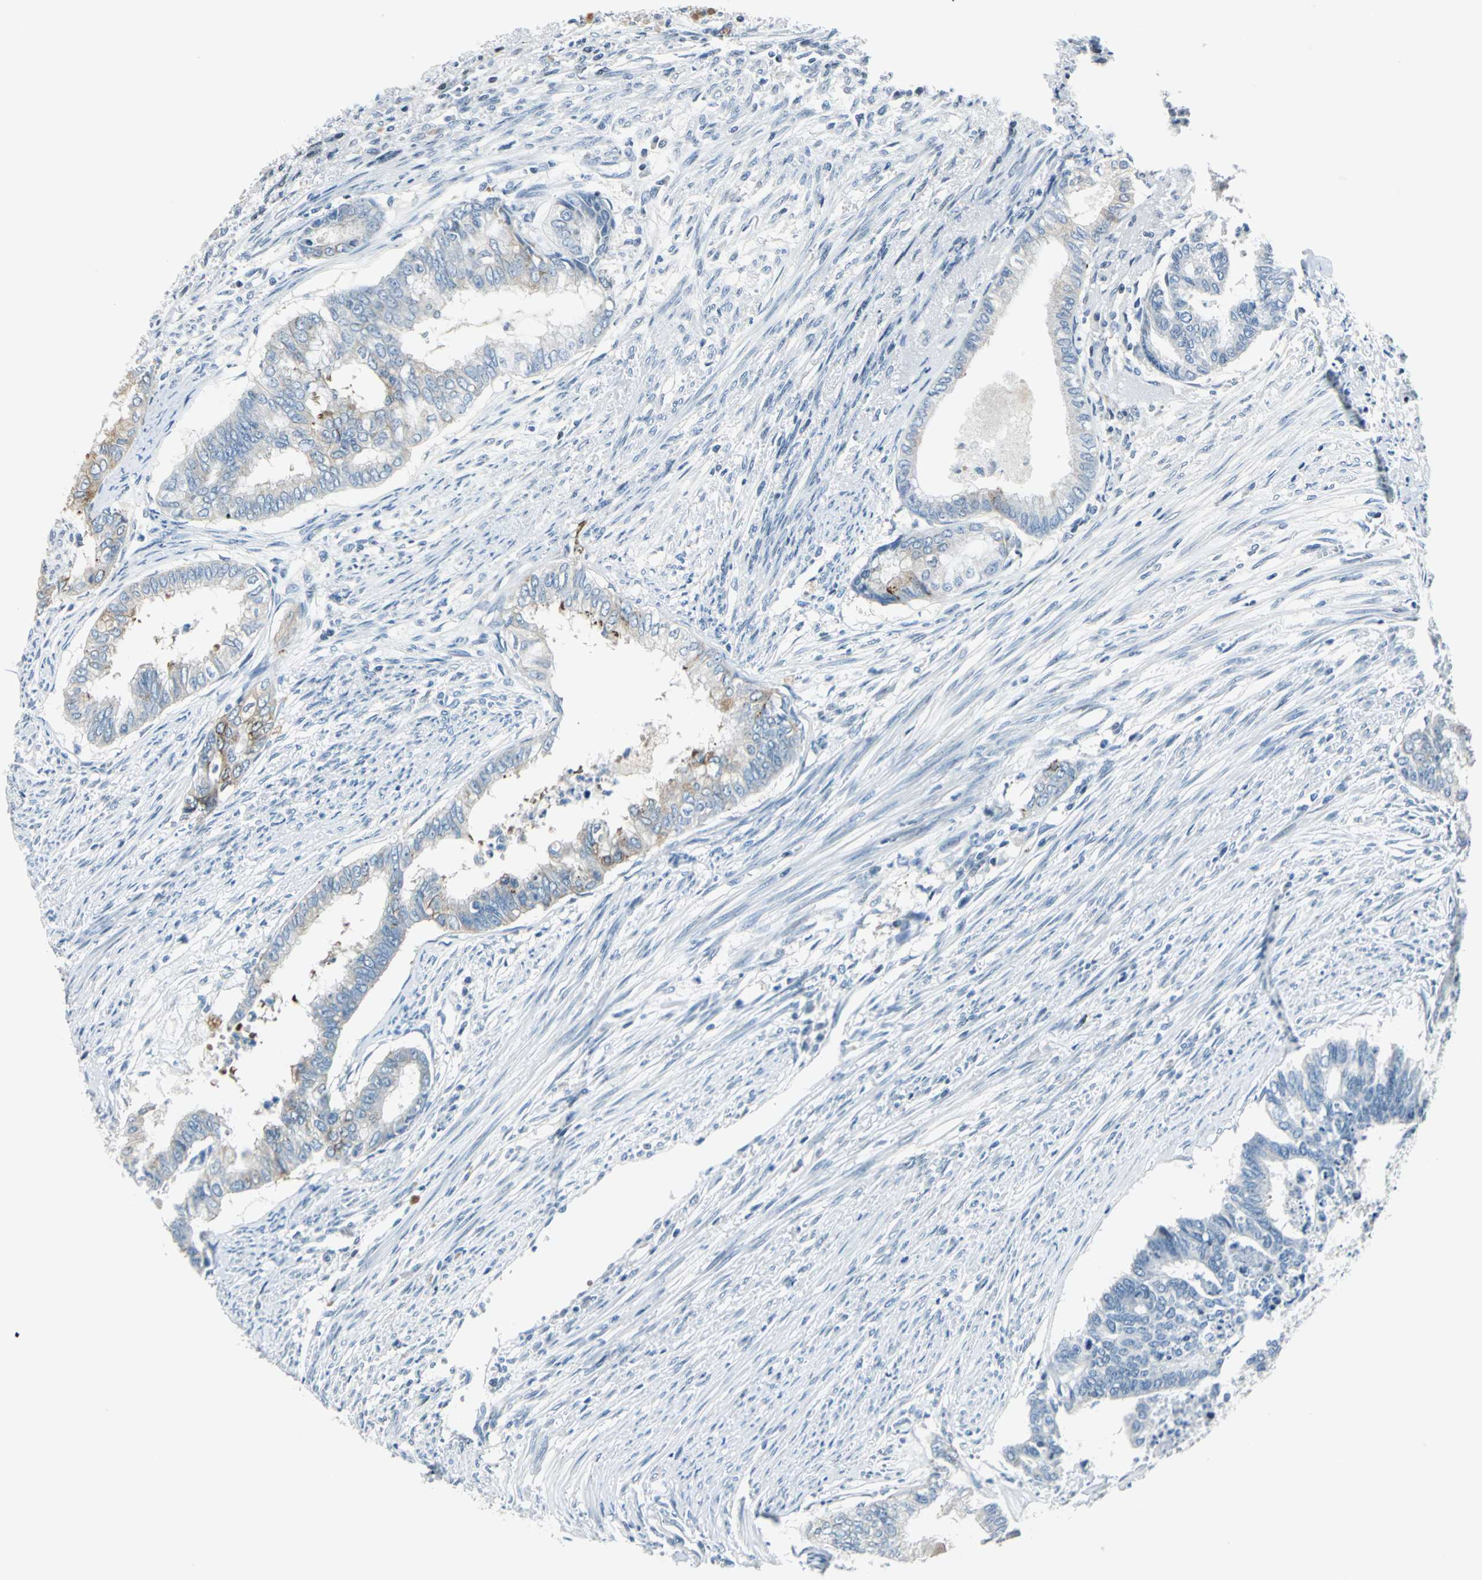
{"staining": {"intensity": "moderate", "quantity": "<25%", "location": "cytoplasmic/membranous"}, "tissue": "endometrial cancer", "cell_type": "Tumor cells", "image_type": "cancer", "snomed": [{"axis": "morphology", "description": "Adenocarcinoma, NOS"}, {"axis": "topography", "description": "Endometrium"}], "caption": "A high-resolution histopathology image shows immunohistochemistry (IHC) staining of adenocarcinoma (endometrial), which shows moderate cytoplasmic/membranous expression in approximately <25% of tumor cells. (DAB (3,3'-diaminobenzidine) IHC, brown staining for protein, blue staining for nuclei).", "gene": "HCFC2", "patient": {"sex": "female", "age": 79}}